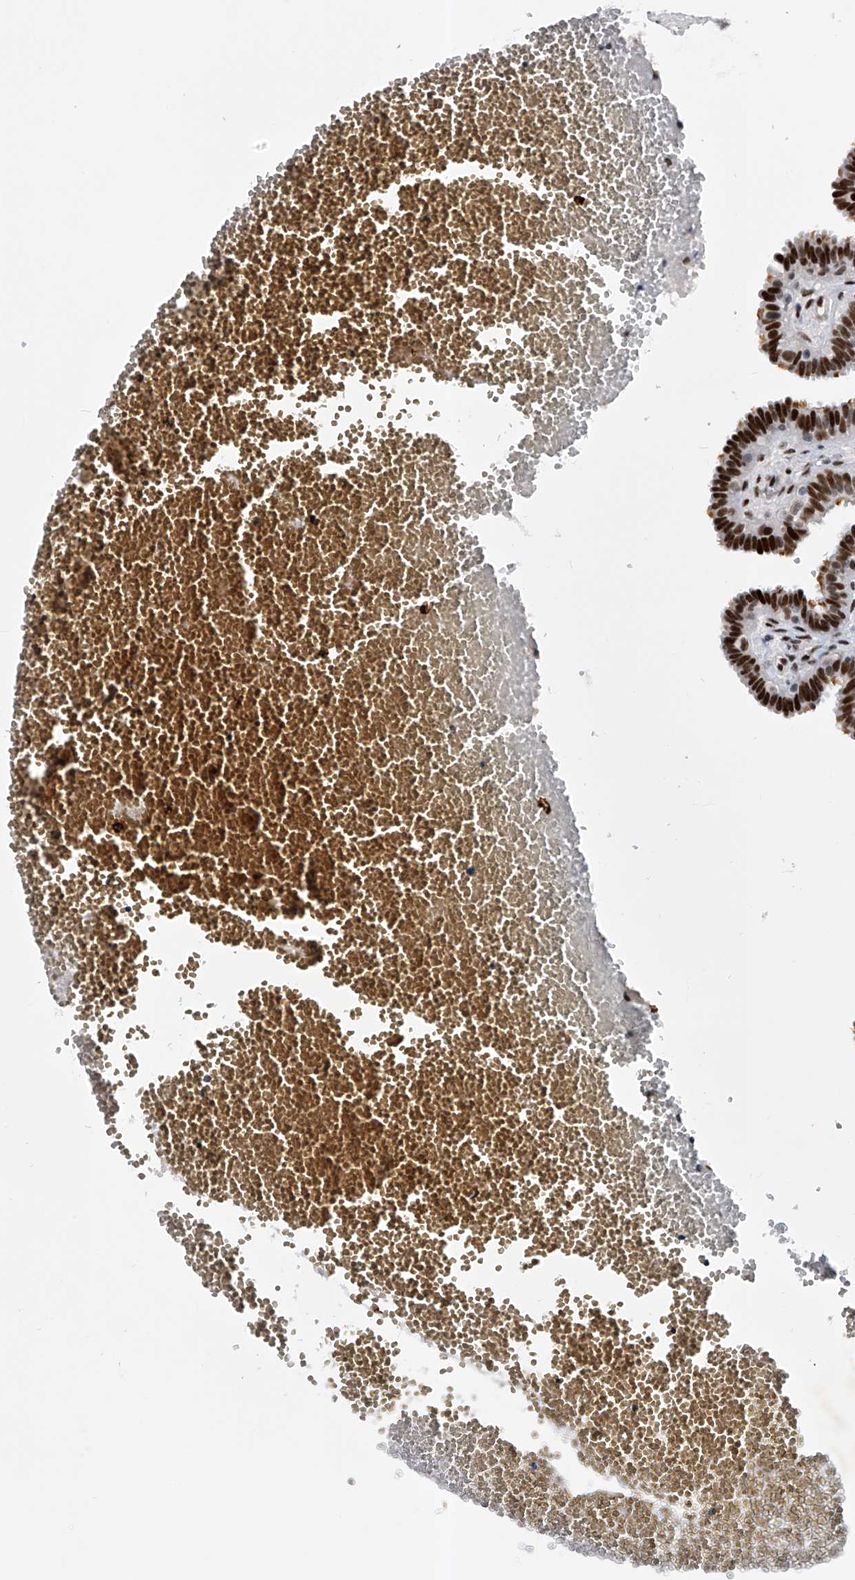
{"staining": {"intensity": "strong", "quantity": "25%-75%", "location": "cytoplasmic/membranous,nuclear"}, "tissue": "fallopian tube", "cell_type": "Glandular cells", "image_type": "normal", "snomed": [{"axis": "morphology", "description": "Normal tissue, NOS"}, {"axis": "topography", "description": "Fallopian tube"}, {"axis": "topography", "description": "Placenta"}], "caption": "Fallopian tube stained for a protein shows strong cytoplasmic/membranous,nuclear positivity in glandular cells.", "gene": "TESK2", "patient": {"sex": "female", "age": 32}}